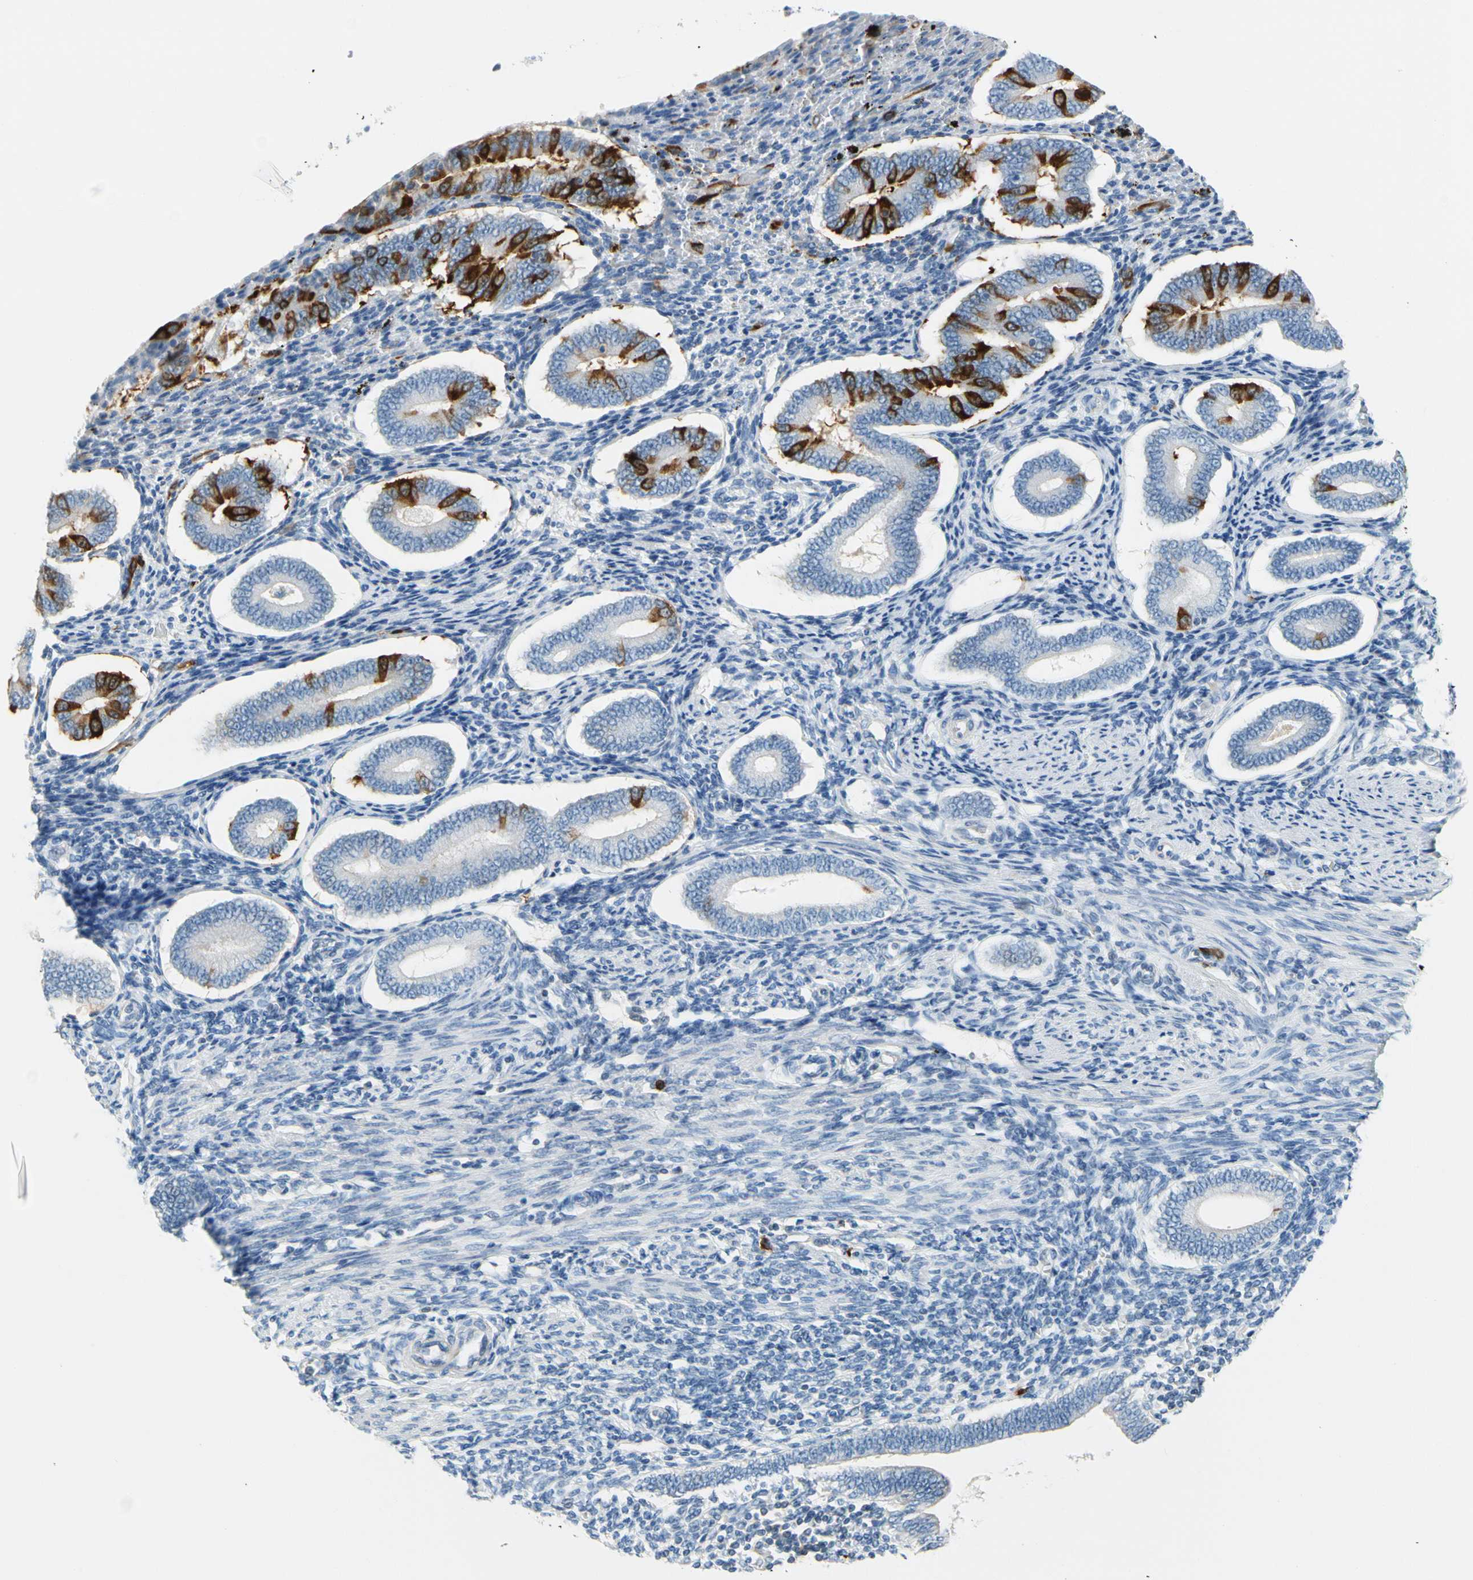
{"staining": {"intensity": "negative", "quantity": "none", "location": "none"}, "tissue": "endometrium", "cell_type": "Cells in endometrial stroma", "image_type": "normal", "snomed": [{"axis": "morphology", "description": "Normal tissue, NOS"}, {"axis": "topography", "description": "Endometrium"}], "caption": "Immunohistochemistry micrograph of normal endometrium: human endometrium stained with DAB exhibits no significant protein expression in cells in endometrial stroma.", "gene": "TACC3", "patient": {"sex": "female", "age": 42}}